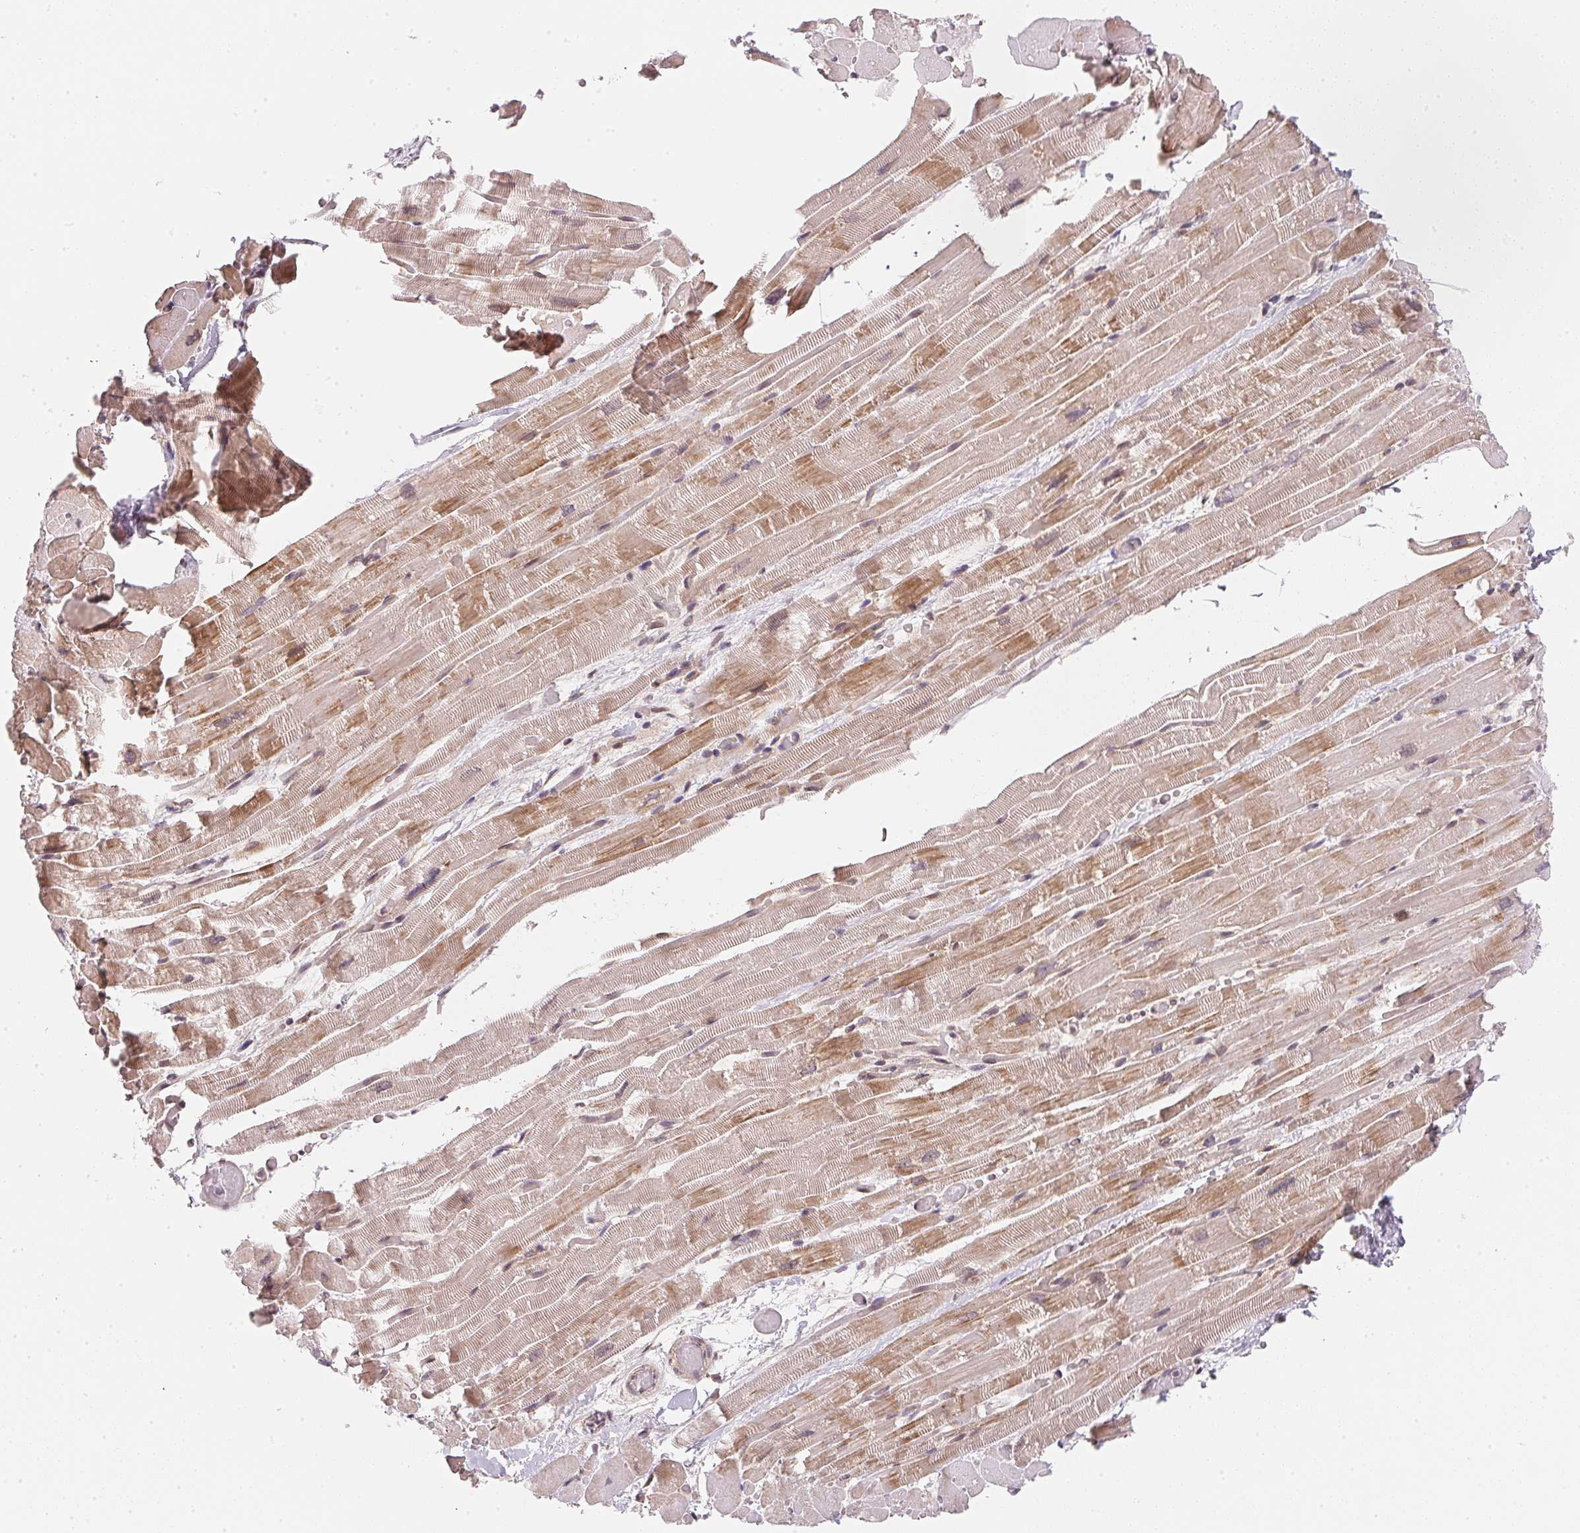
{"staining": {"intensity": "moderate", "quantity": "25%-75%", "location": "cytoplasmic/membranous"}, "tissue": "heart muscle", "cell_type": "Cardiomyocytes", "image_type": "normal", "snomed": [{"axis": "morphology", "description": "Normal tissue, NOS"}, {"axis": "topography", "description": "Heart"}], "caption": "Immunohistochemical staining of normal heart muscle exhibits 25%-75% levels of moderate cytoplasmic/membranous protein staining in approximately 25%-75% of cardiomyocytes. (DAB (3,3'-diaminobenzidine) = brown stain, brightfield microscopy at high magnification).", "gene": "EI24", "patient": {"sex": "male", "age": 37}}